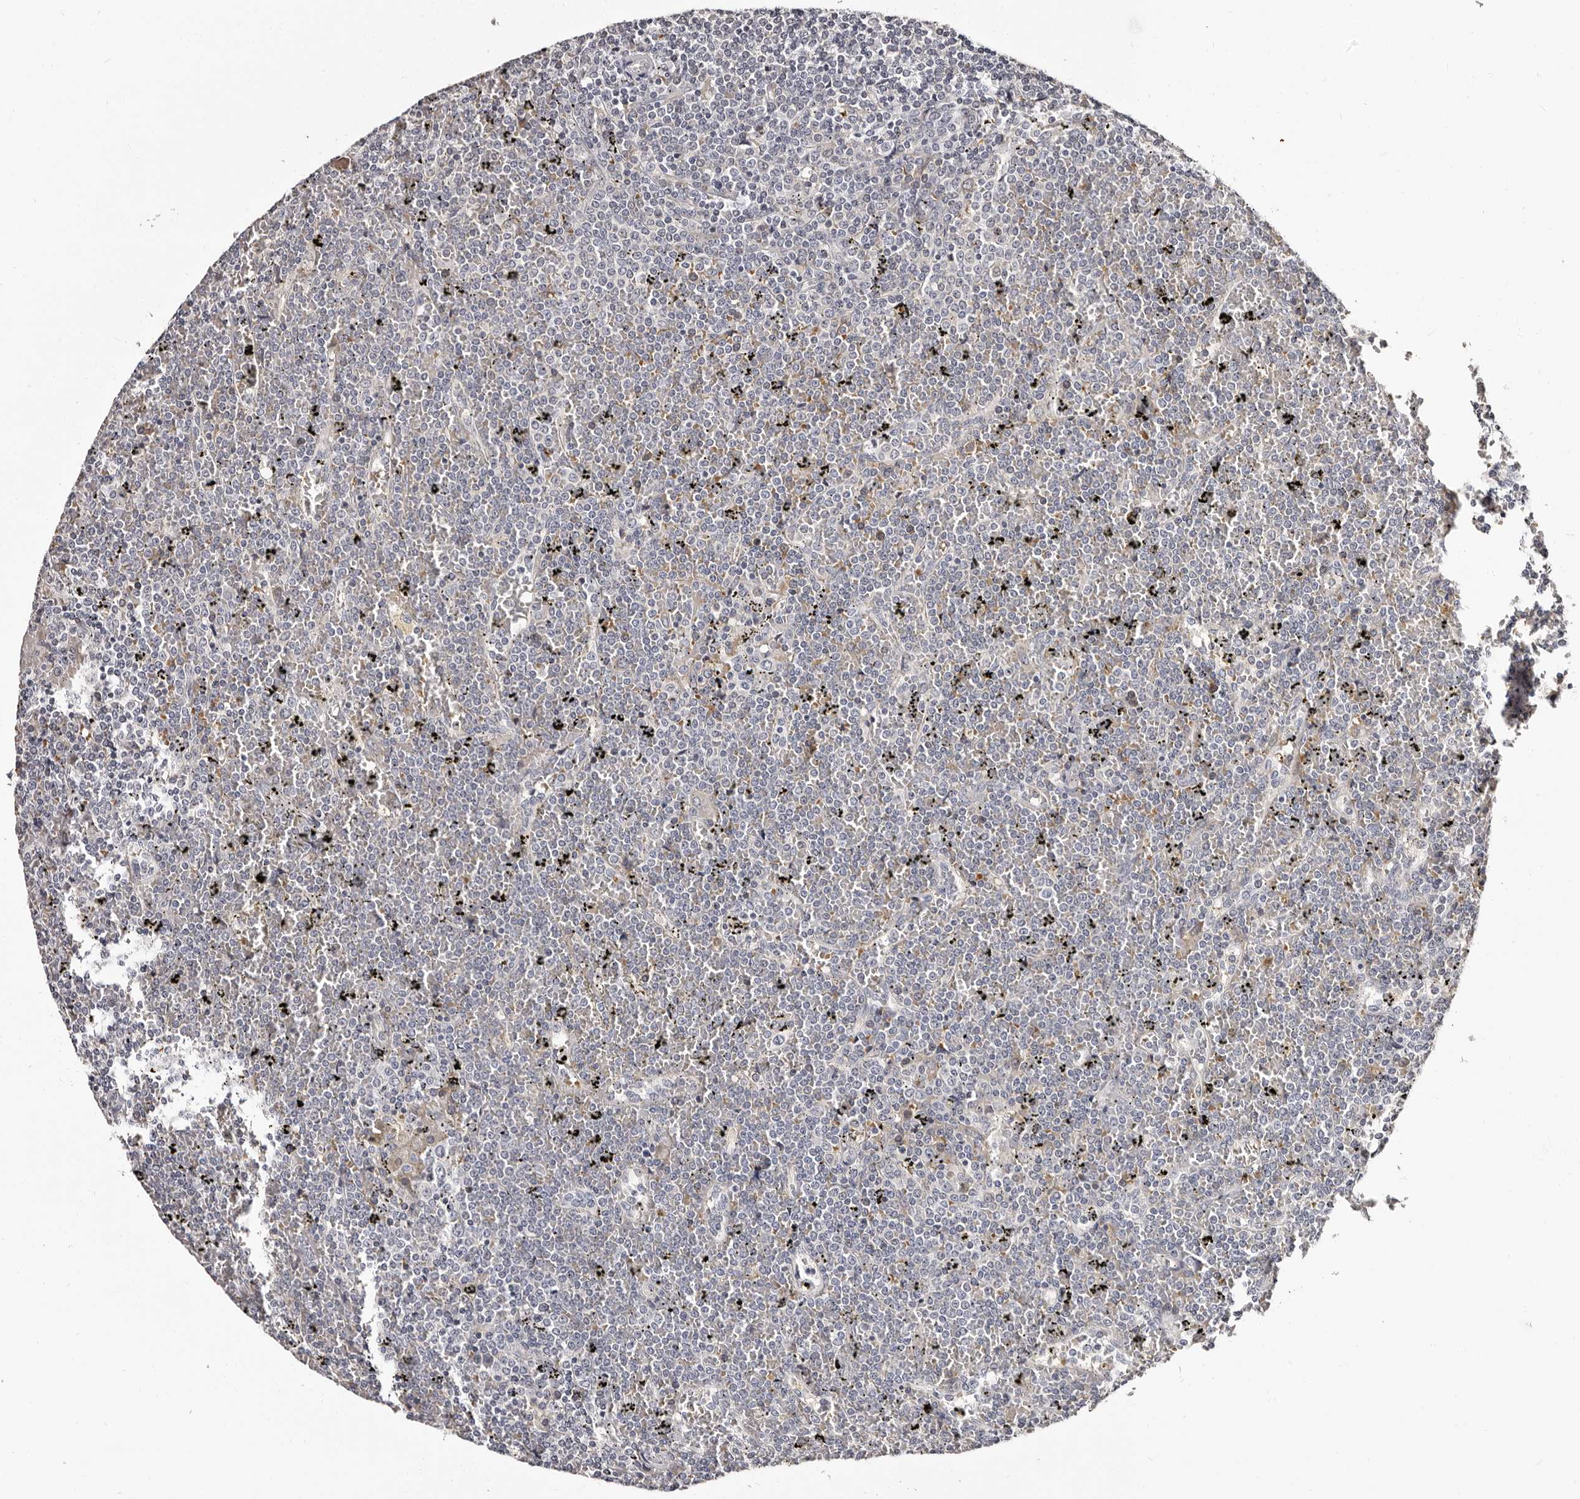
{"staining": {"intensity": "negative", "quantity": "none", "location": "none"}, "tissue": "lymphoma", "cell_type": "Tumor cells", "image_type": "cancer", "snomed": [{"axis": "morphology", "description": "Malignant lymphoma, non-Hodgkin's type, Low grade"}, {"axis": "topography", "description": "Spleen"}], "caption": "Tumor cells are negative for brown protein staining in low-grade malignant lymphoma, non-Hodgkin's type. (Stains: DAB IHC with hematoxylin counter stain, Microscopy: brightfield microscopy at high magnification).", "gene": "BPGM", "patient": {"sex": "female", "age": 19}}